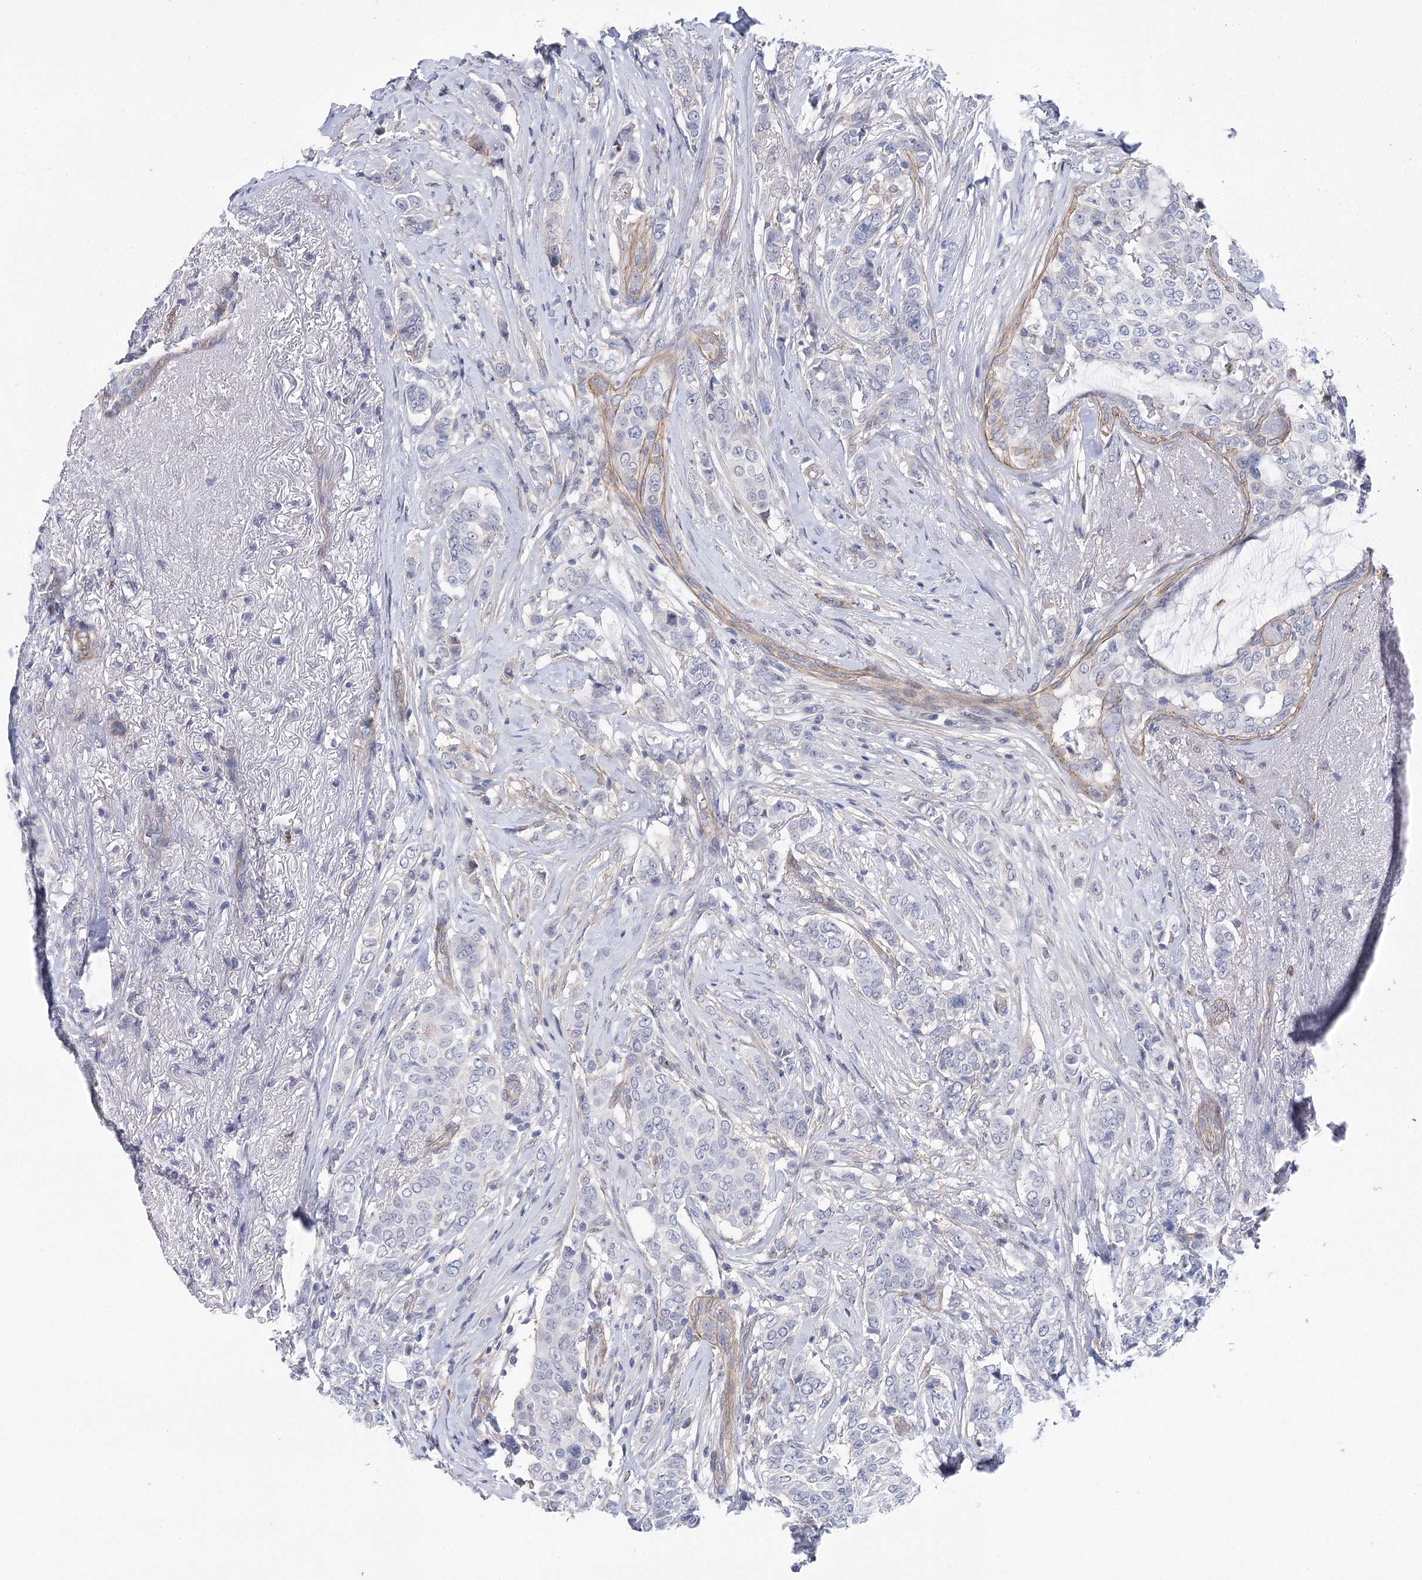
{"staining": {"intensity": "negative", "quantity": "none", "location": "none"}, "tissue": "breast cancer", "cell_type": "Tumor cells", "image_type": "cancer", "snomed": [{"axis": "morphology", "description": "Lobular carcinoma"}, {"axis": "topography", "description": "Breast"}], "caption": "DAB (3,3'-diaminobenzidine) immunohistochemical staining of lobular carcinoma (breast) shows no significant expression in tumor cells.", "gene": "THAP6", "patient": {"sex": "female", "age": 51}}